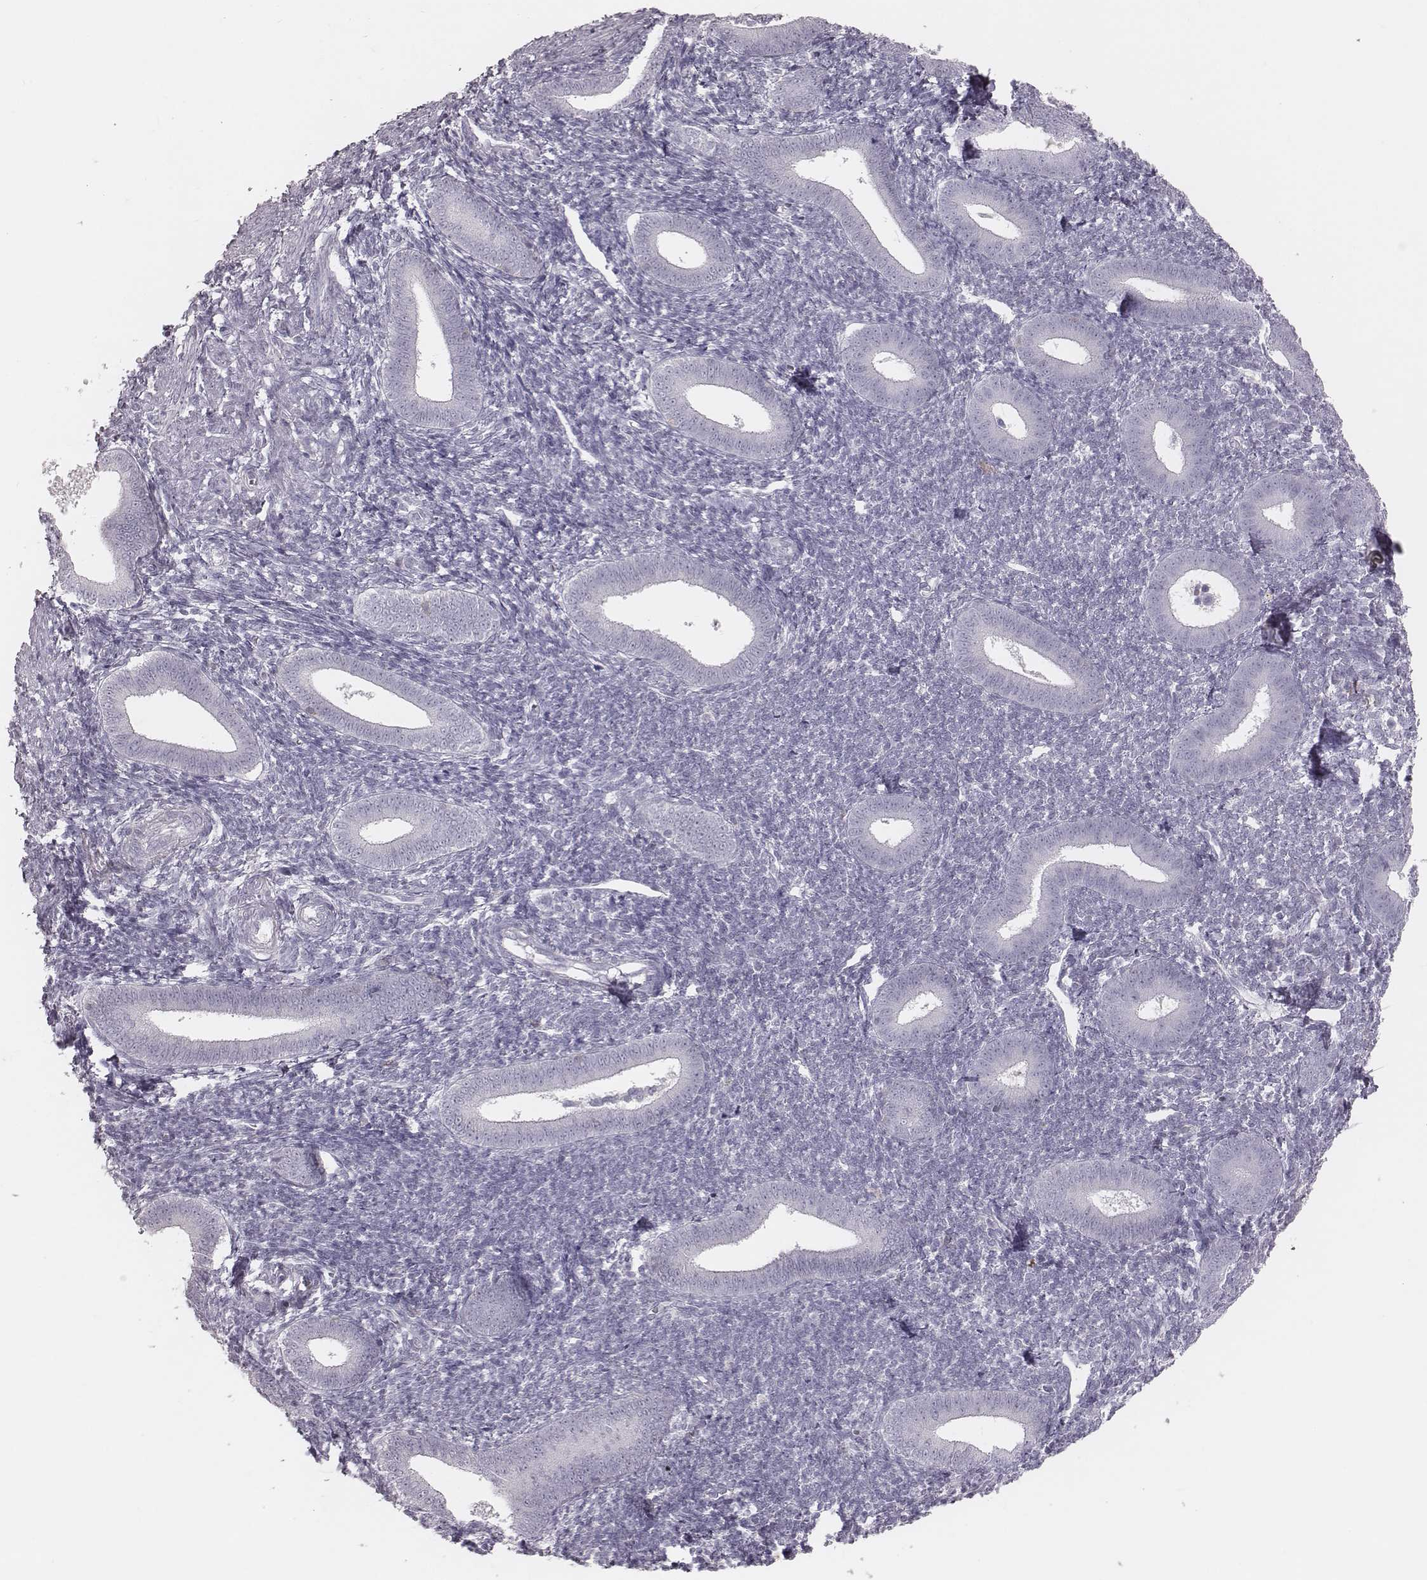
{"staining": {"intensity": "negative", "quantity": "none", "location": "none"}, "tissue": "endometrium", "cell_type": "Cells in endometrial stroma", "image_type": "normal", "snomed": [{"axis": "morphology", "description": "Normal tissue, NOS"}, {"axis": "topography", "description": "Endometrium"}], "caption": "The micrograph demonstrates no significant expression in cells in endometrial stroma of endometrium.", "gene": "PDCD1", "patient": {"sex": "female", "age": 25}}